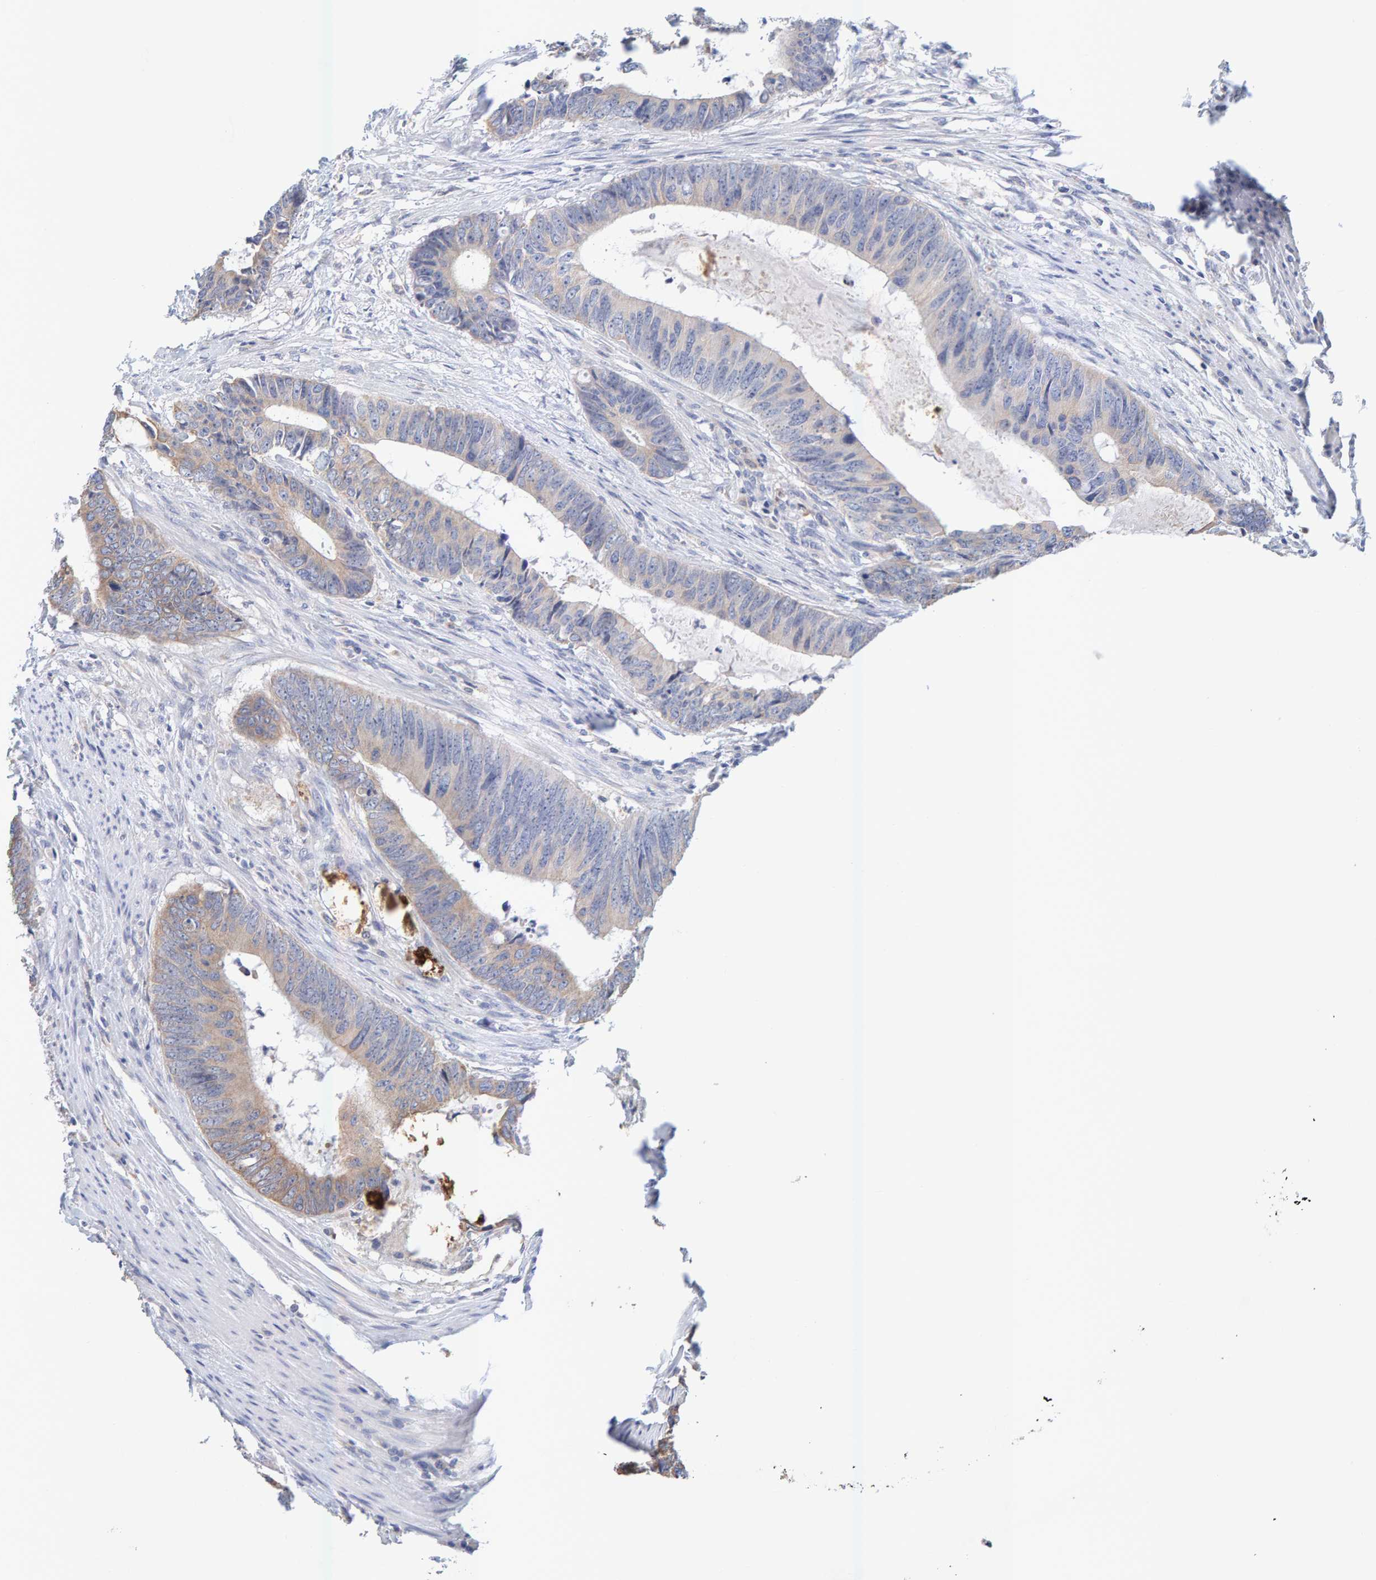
{"staining": {"intensity": "weak", "quantity": "25%-75%", "location": "cytoplasmic/membranous"}, "tissue": "colorectal cancer", "cell_type": "Tumor cells", "image_type": "cancer", "snomed": [{"axis": "morphology", "description": "Adenocarcinoma, NOS"}, {"axis": "topography", "description": "Colon"}], "caption": "IHC of colorectal cancer exhibits low levels of weak cytoplasmic/membranous expression in about 25%-75% of tumor cells.", "gene": "SGPL1", "patient": {"sex": "male", "age": 56}}